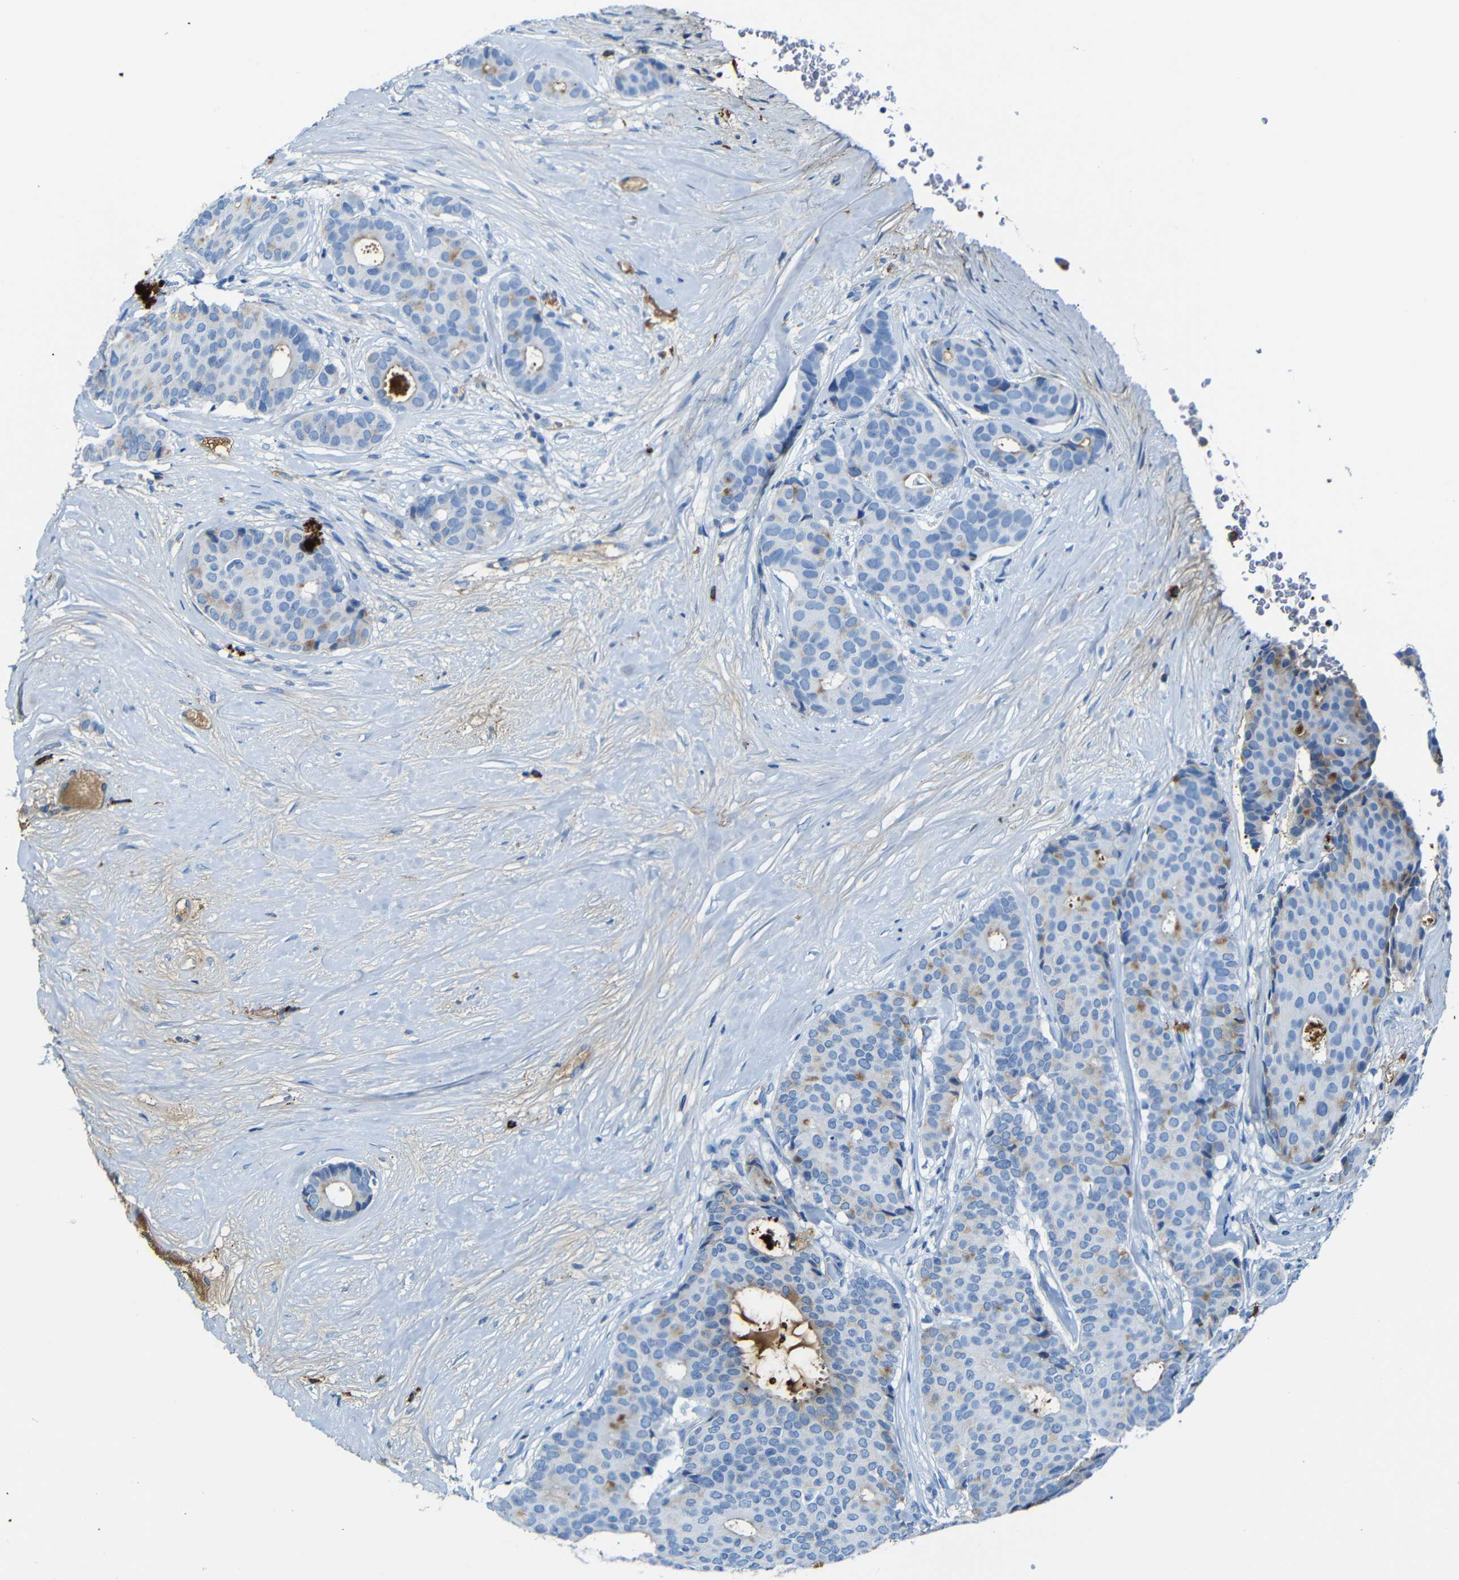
{"staining": {"intensity": "moderate", "quantity": "<25%", "location": "cytoplasmic/membranous"}, "tissue": "breast cancer", "cell_type": "Tumor cells", "image_type": "cancer", "snomed": [{"axis": "morphology", "description": "Duct carcinoma"}, {"axis": "topography", "description": "Breast"}], "caption": "Immunohistochemical staining of human breast cancer (intraductal carcinoma) demonstrates low levels of moderate cytoplasmic/membranous expression in approximately <25% of tumor cells.", "gene": "SERPINA1", "patient": {"sex": "female", "age": 75}}